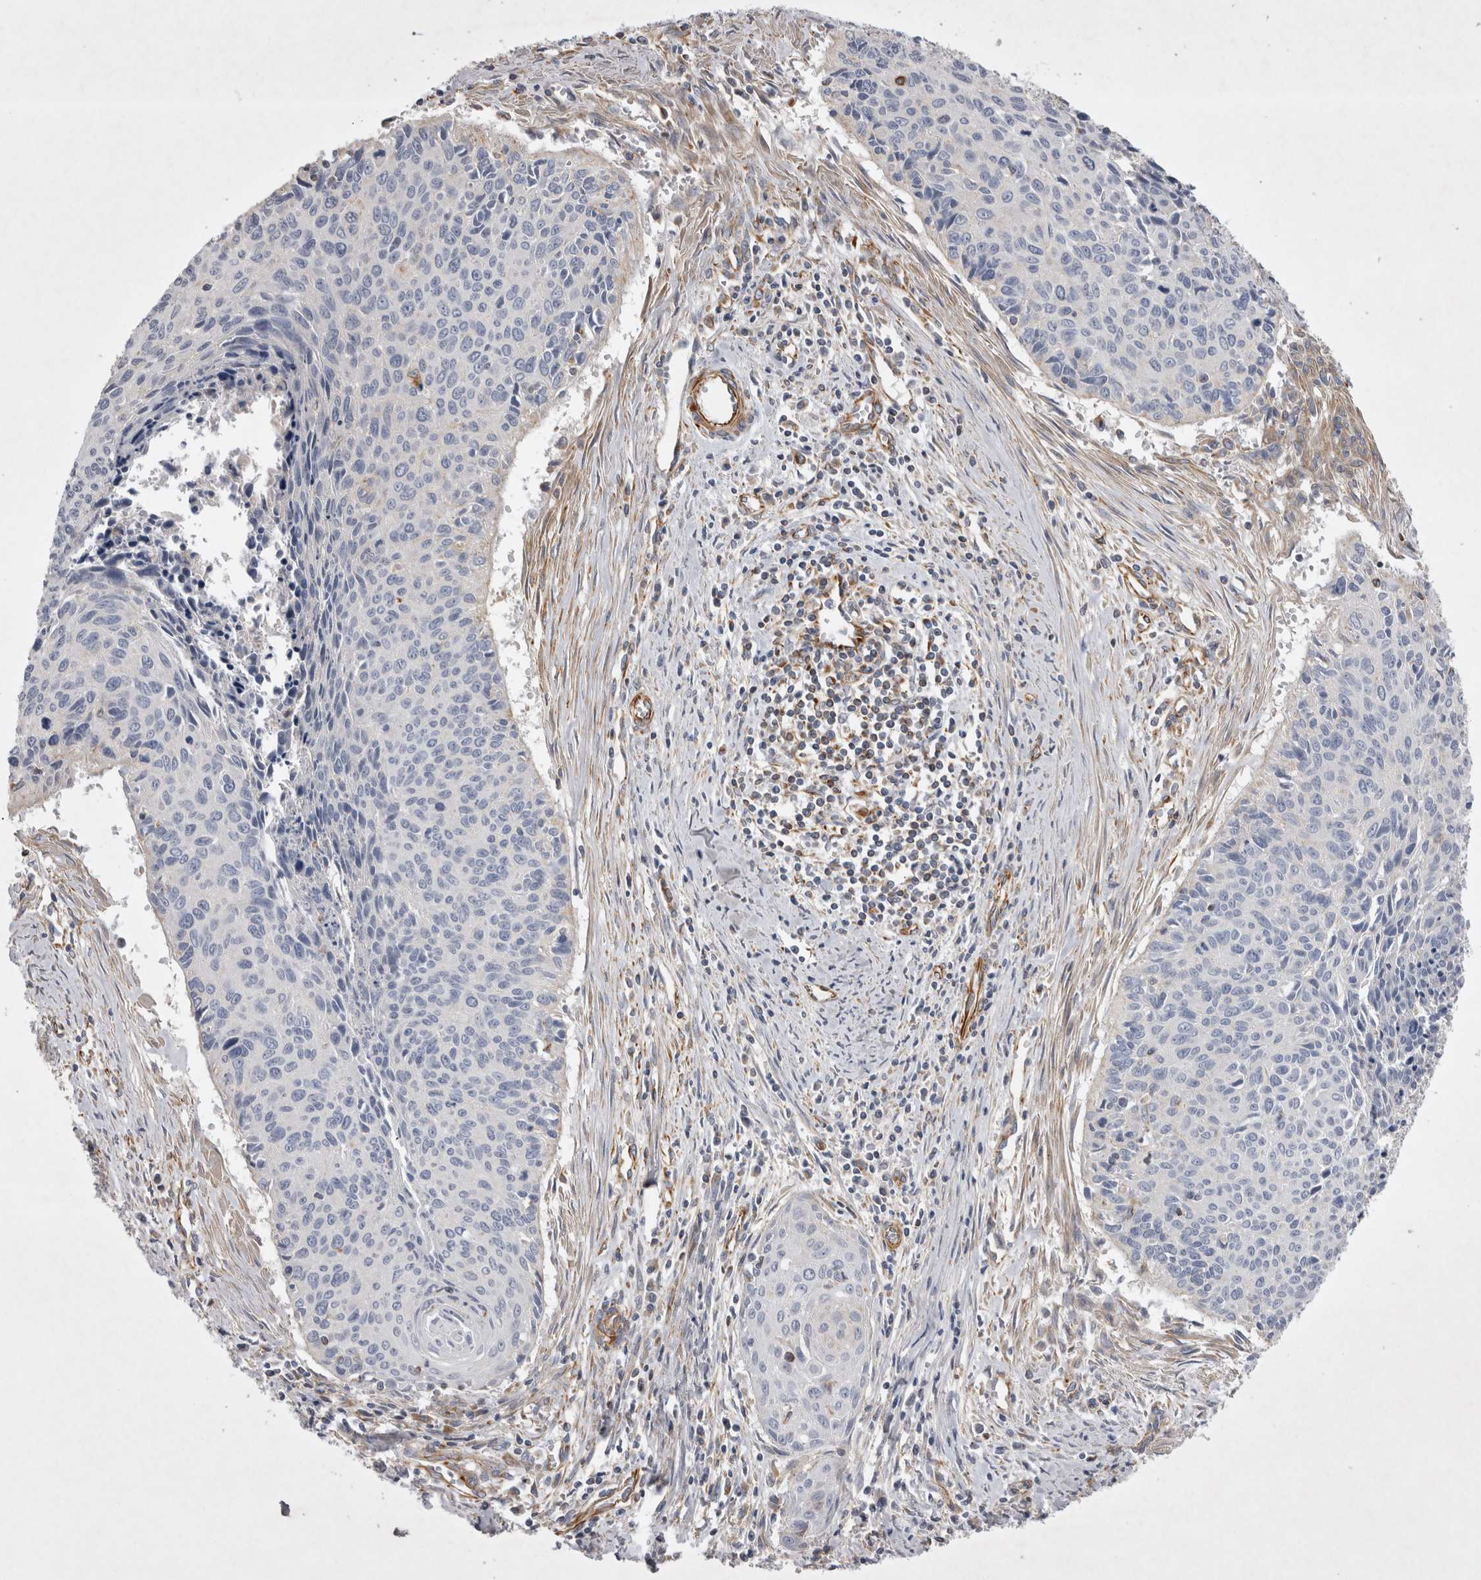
{"staining": {"intensity": "negative", "quantity": "none", "location": "none"}, "tissue": "cervical cancer", "cell_type": "Tumor cells", "image_type": "cancer", "snomed": [{"axis": "morphology", "description": "Squamous cell carcinoma, NOS"}, {"axis": "topography", "description": "Cervix"}], "caption": "High magnification brightfield microscopy of cervical cancer stained with DAB (brown) and counterstained with hematoxylin (blue): tumor cells show no significant expression. (DAB IHC visualized using brightfield microscopy, high magnification).", "gene": "STRADB", "patient": {"sex": "female", "age": 55}}